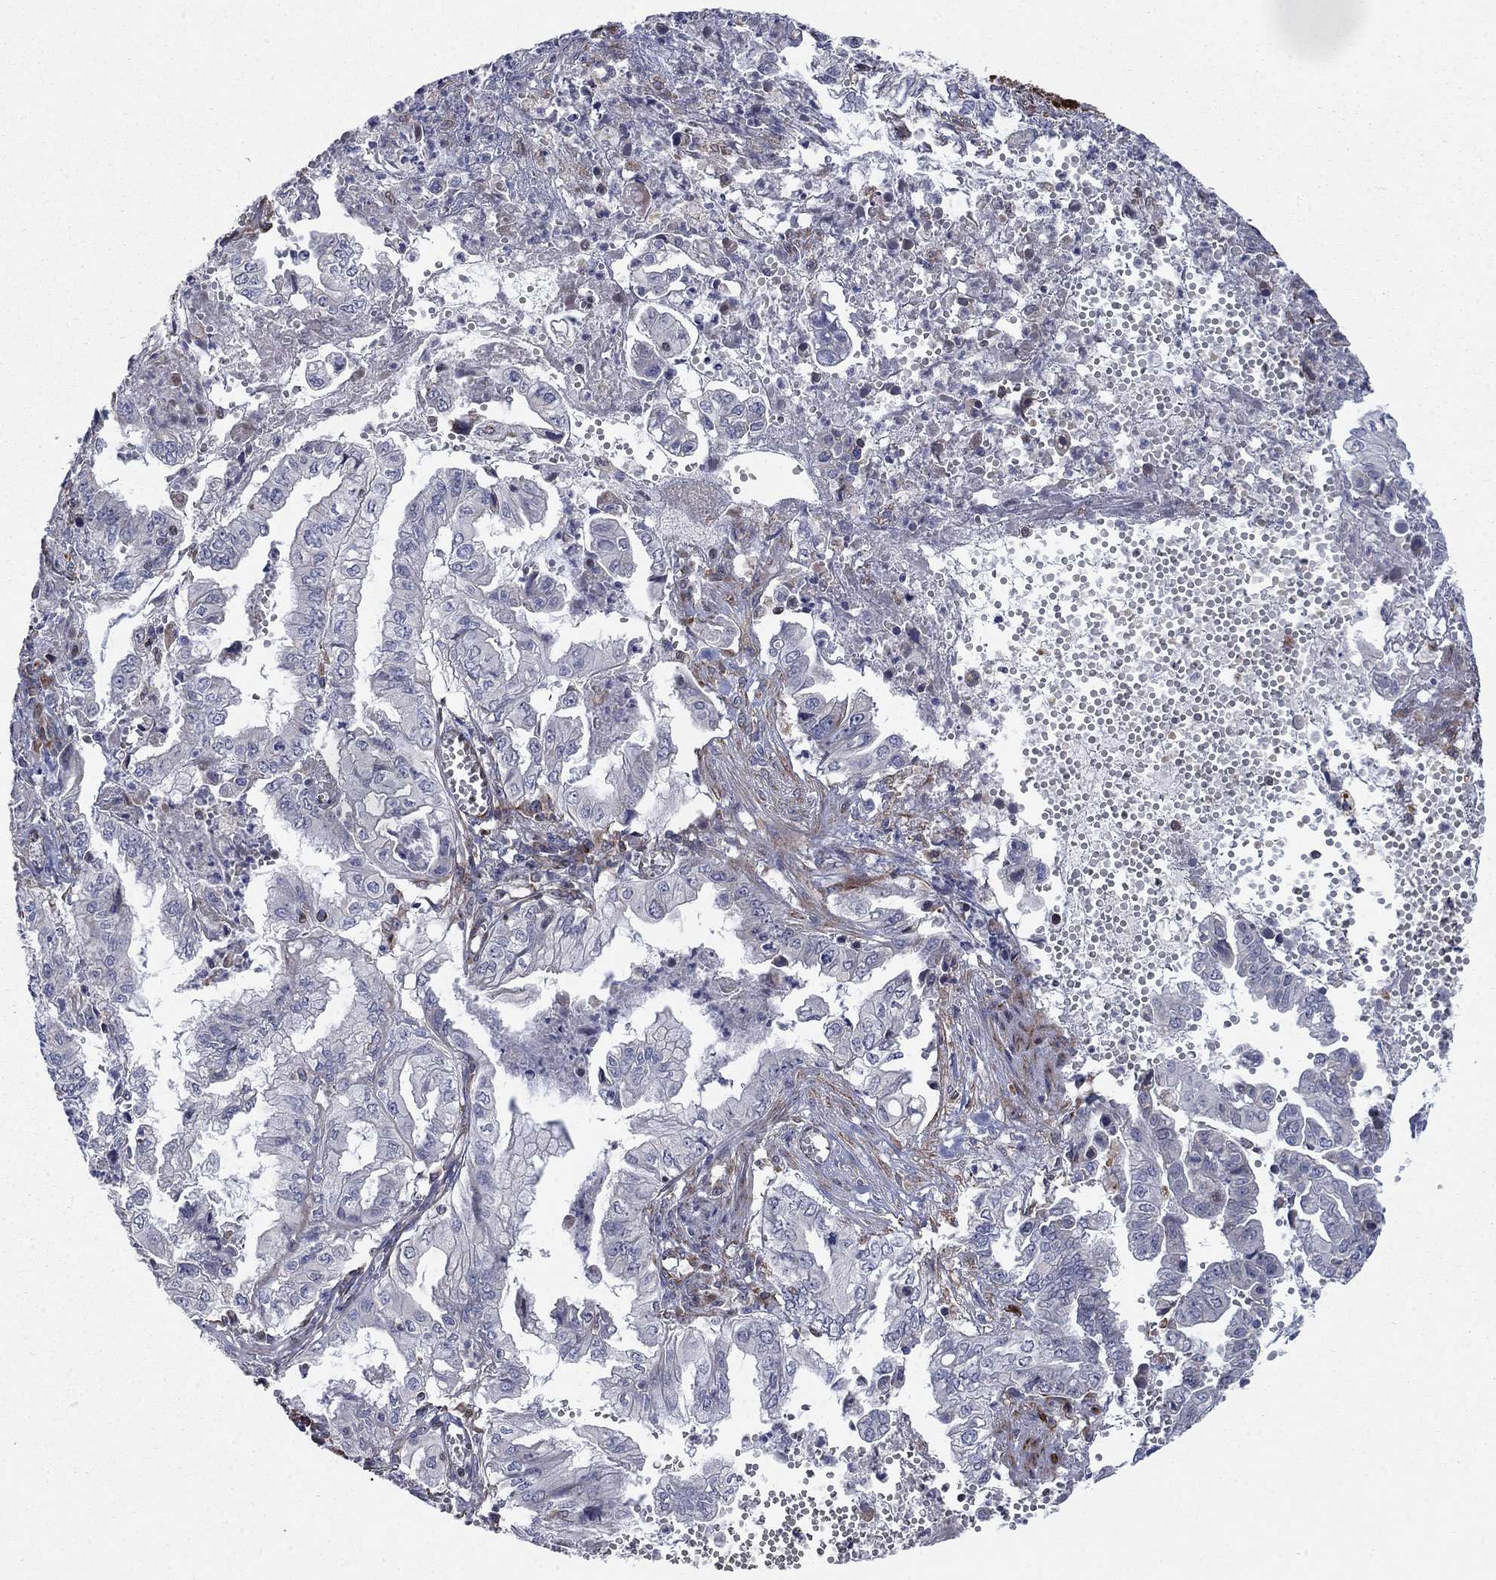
{"staining": {"intensity": "negative", "quantity": "none", "location": "none"}, "tissue": "pancreatic cancer", "cell_type": "Tumor cells", "image_type": "cancer", "snomed": [{"axis": "morphology", "description": "Adenocarcinoma, NOS"}, {"axis": "topography", "description": "Pancreas"}], "caption": "Tumor cells are negative for protein expression in human pancreatic adenocarcinoma.", "gene": "NDUFC1", "patient": {"sex": "male", "age": 68}}